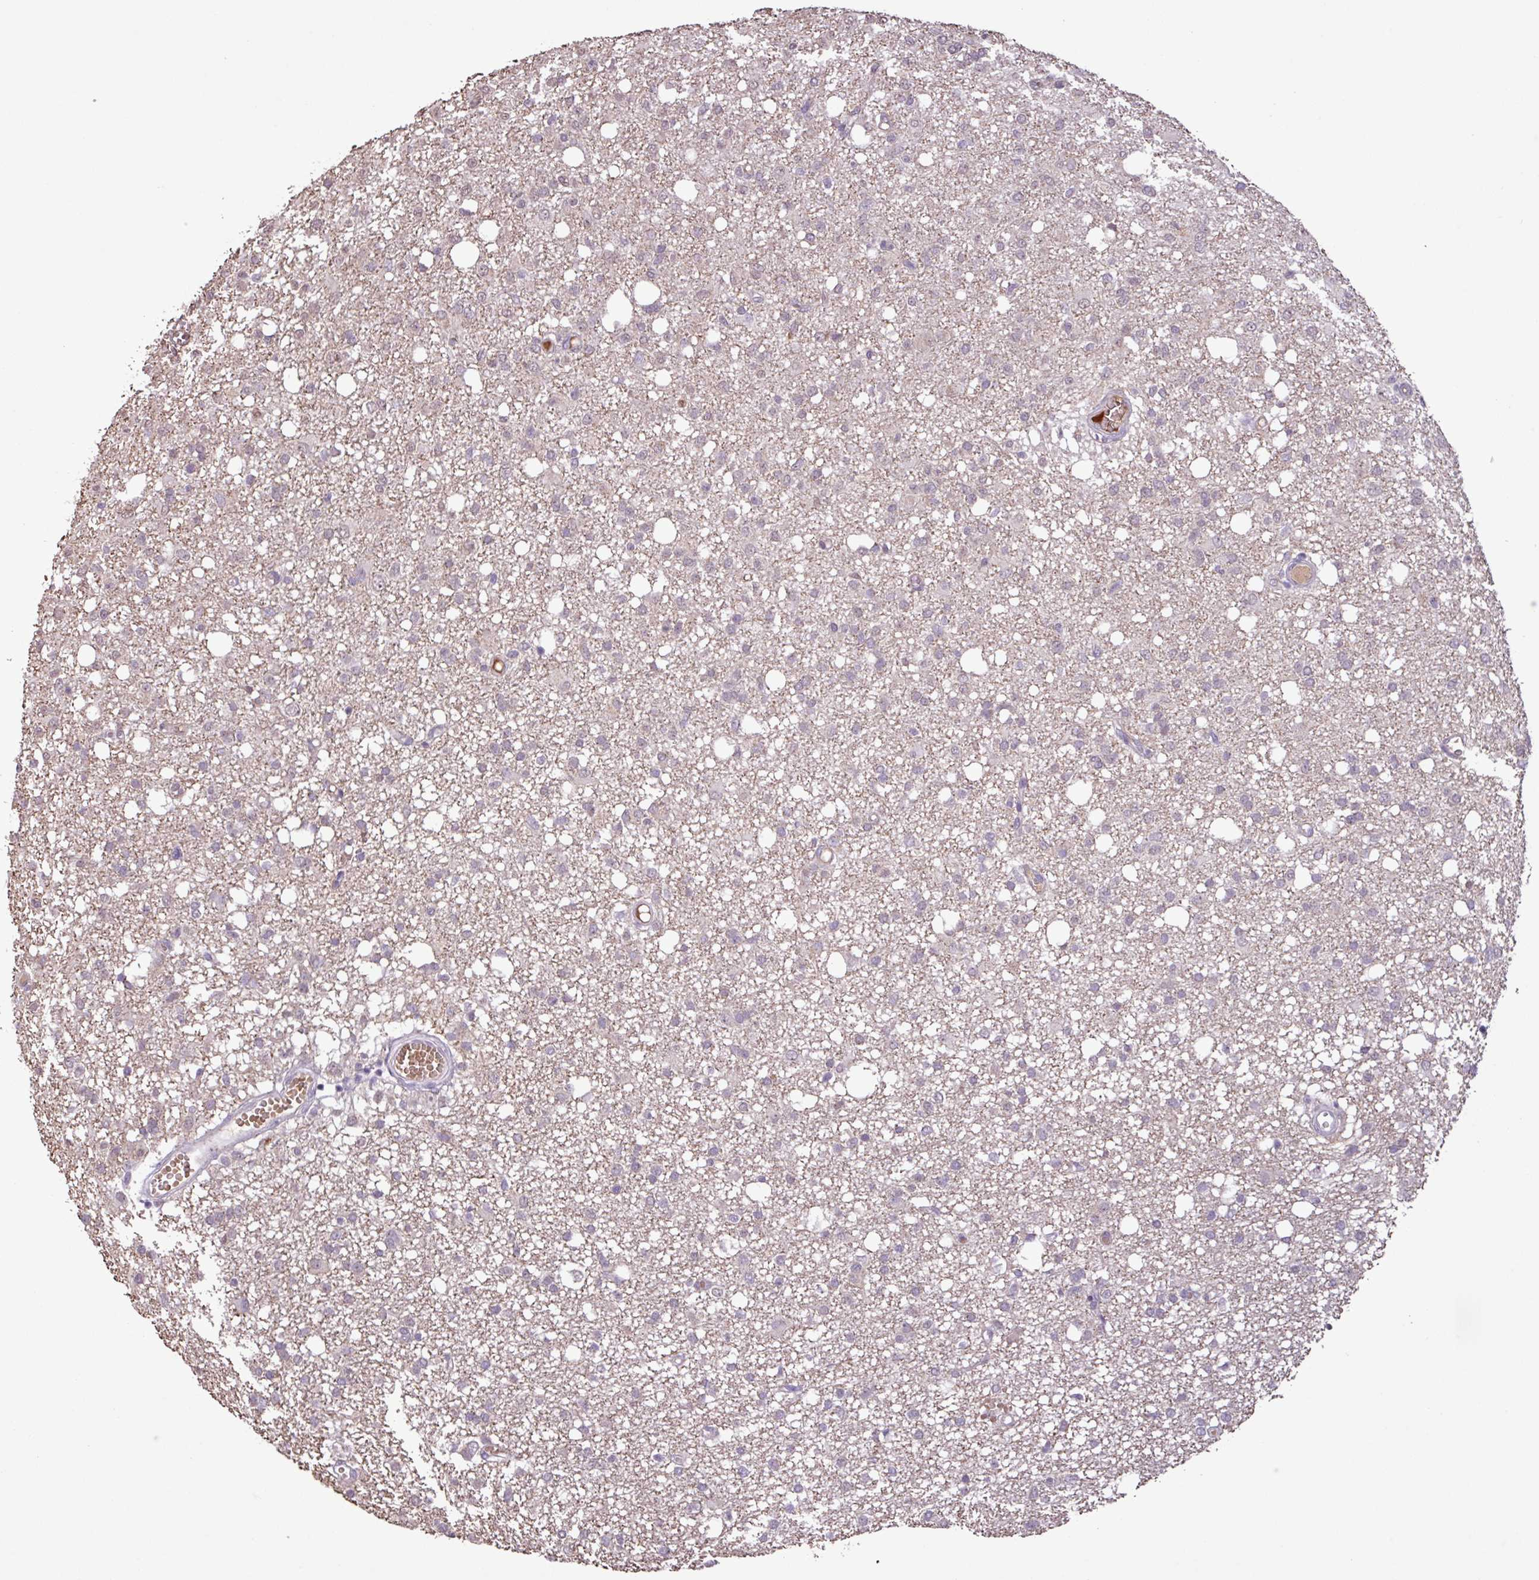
{"staining": {"intensity": "negative", "quantity": "none", "location": "none"}, "tissue": "glioma", "cell_type": "Tumor cells", "image_type": "cancer", "snomed": [{"axis": "morphology", "description": "Glioma, malignant, High grade"}, {"axis": "topography", "description": "Brain"}], "caption": "This is an immunohistochemistry (IHC) photomicrograph of glioma. There is no staining in tumor cells.", "gene": "L3MBTL3", "patient": {"sex": "female", "age": 59}}